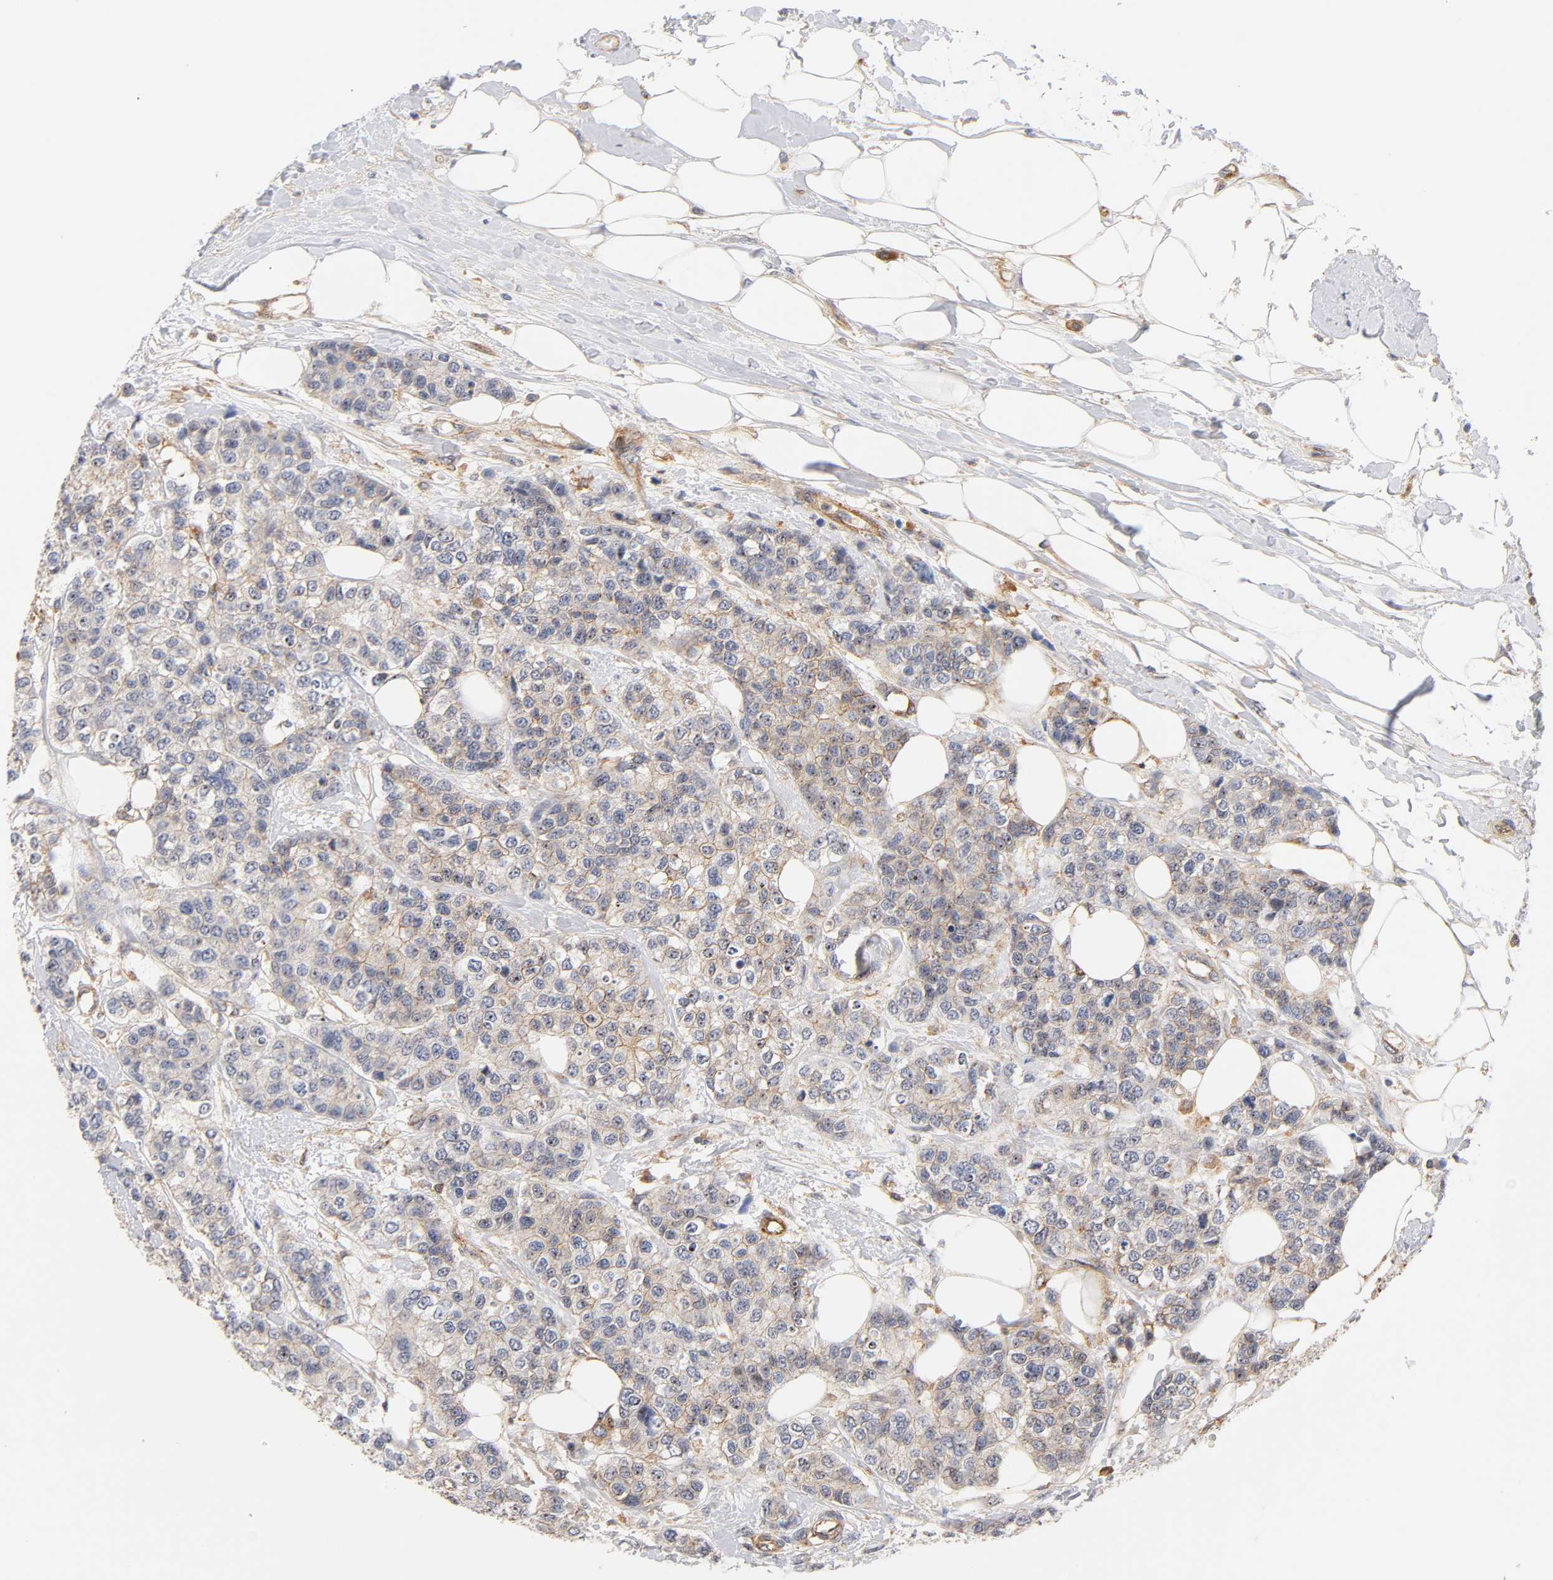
{"staining": {"intensity": "weak", "quantity": ">75%", "location": "cytoplasmic/membranous"}, "tissue": "breast cancer", "cell_type": "Tumor cells", "image_type": "cancer", "snomed": [{"axis": "morphology", "description": "Duct carcinoma"}, {"axis": "topography", "description": "Breast"}], "caption": "Brown immunohistochemical staining in human invasive ductal carcinoma (breast) displays weak cytoplasmic/membranous expression in about >75% of tumor cells. (brown staining indicates protein expression, while blue staining denotes nuclei).", "gene": "PLD1", "patient": {"sex": "female", "age": 51}}